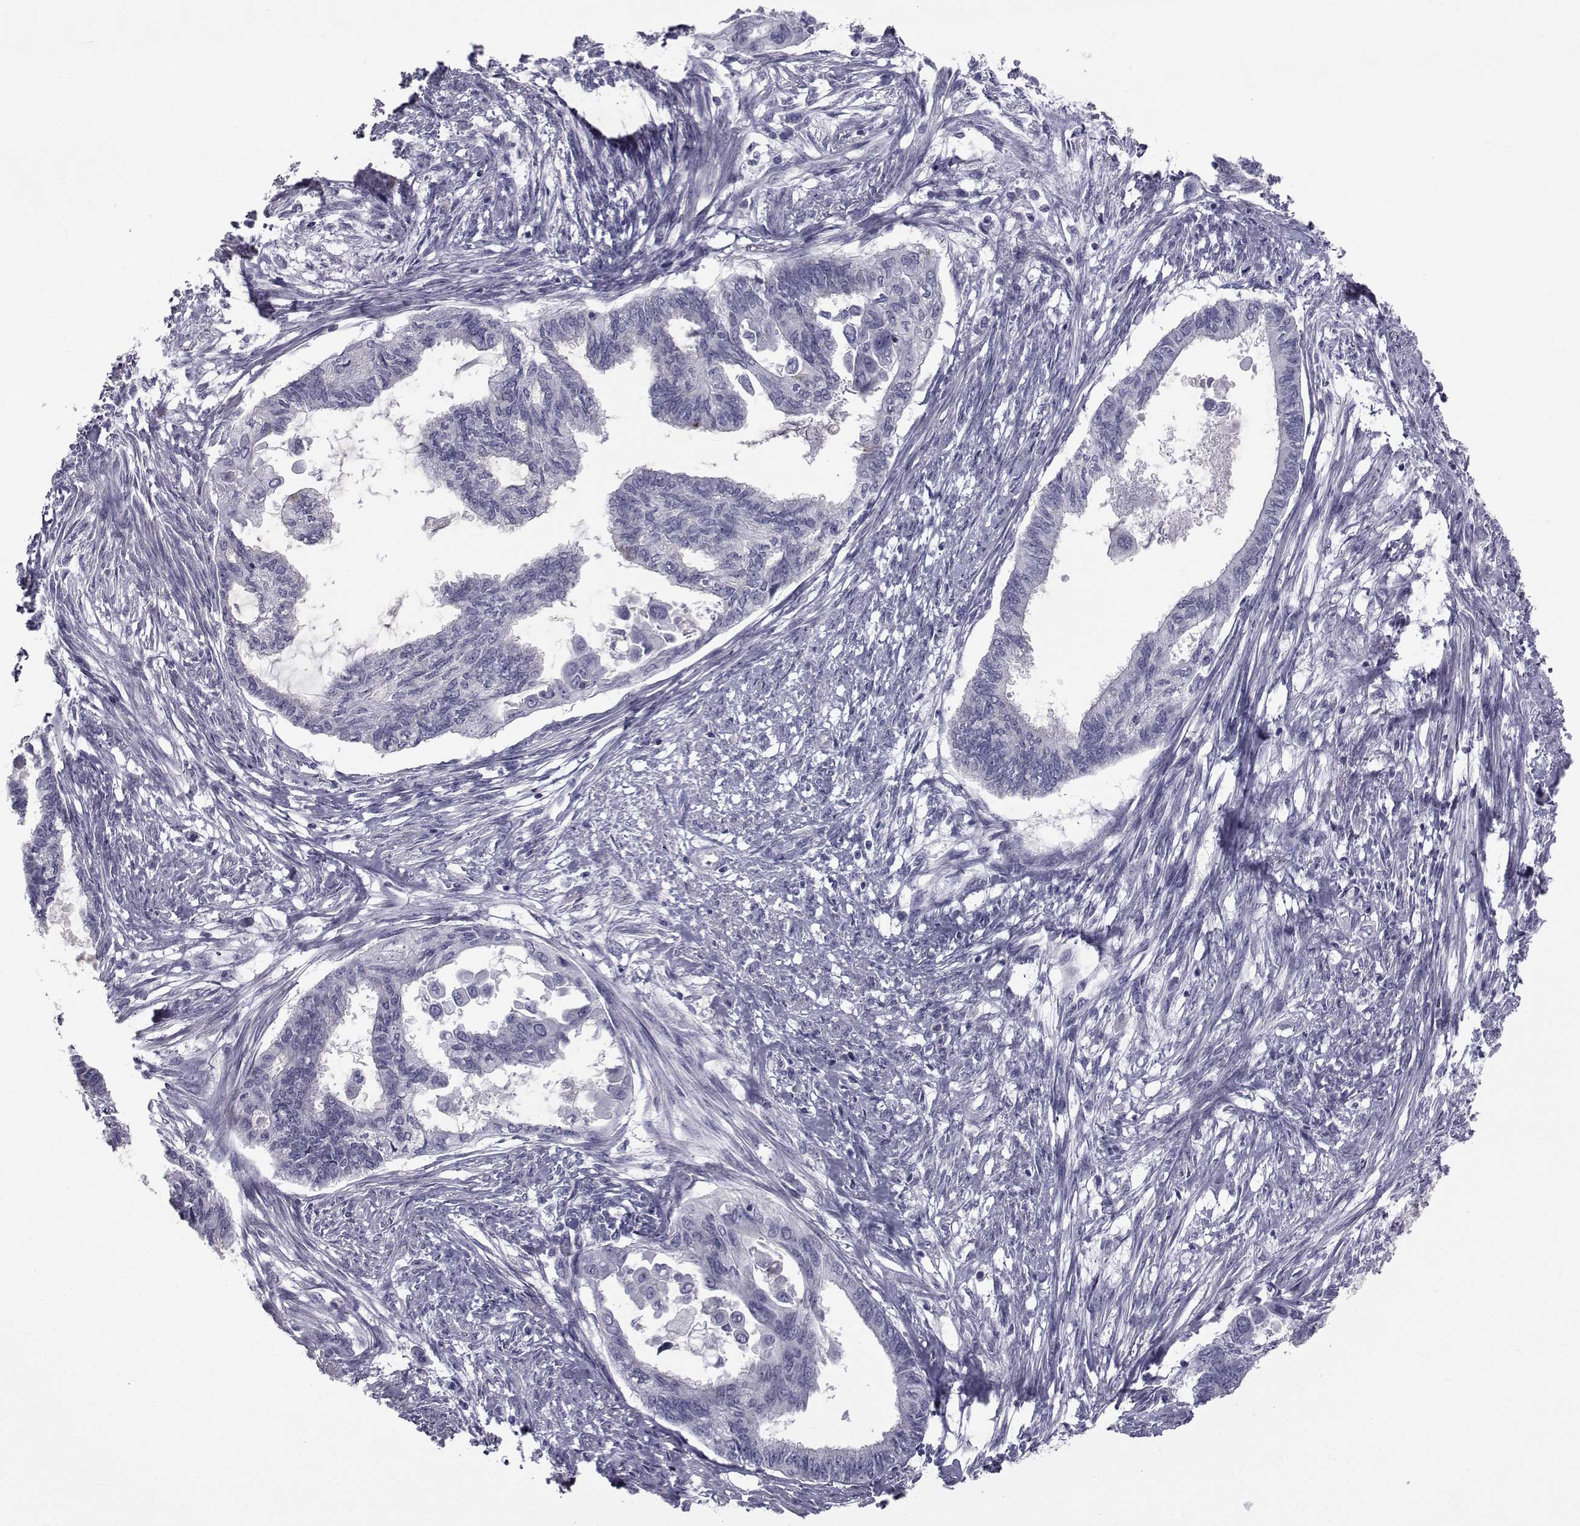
{"staining": {"intensity": "negative", "quantity": "none", "location": "none"}, "tissue": "endometrial cancer", "cell_type": "Tumor cells", "image_type": "cancer", "snomed": [{"axis": "morphology", "description": "Adenocarcinoma, NOS"}, {"axis": "topography", "description": "Endometrium"}], "caption": "This micrograph is of endometrial cancer stained with IHC to label a protein in brown with the nuclei are counter-stained blue. There is no staining in tumor cells.", "gene": "FDXR", "patient": {"sex": "female", "age": 86}}